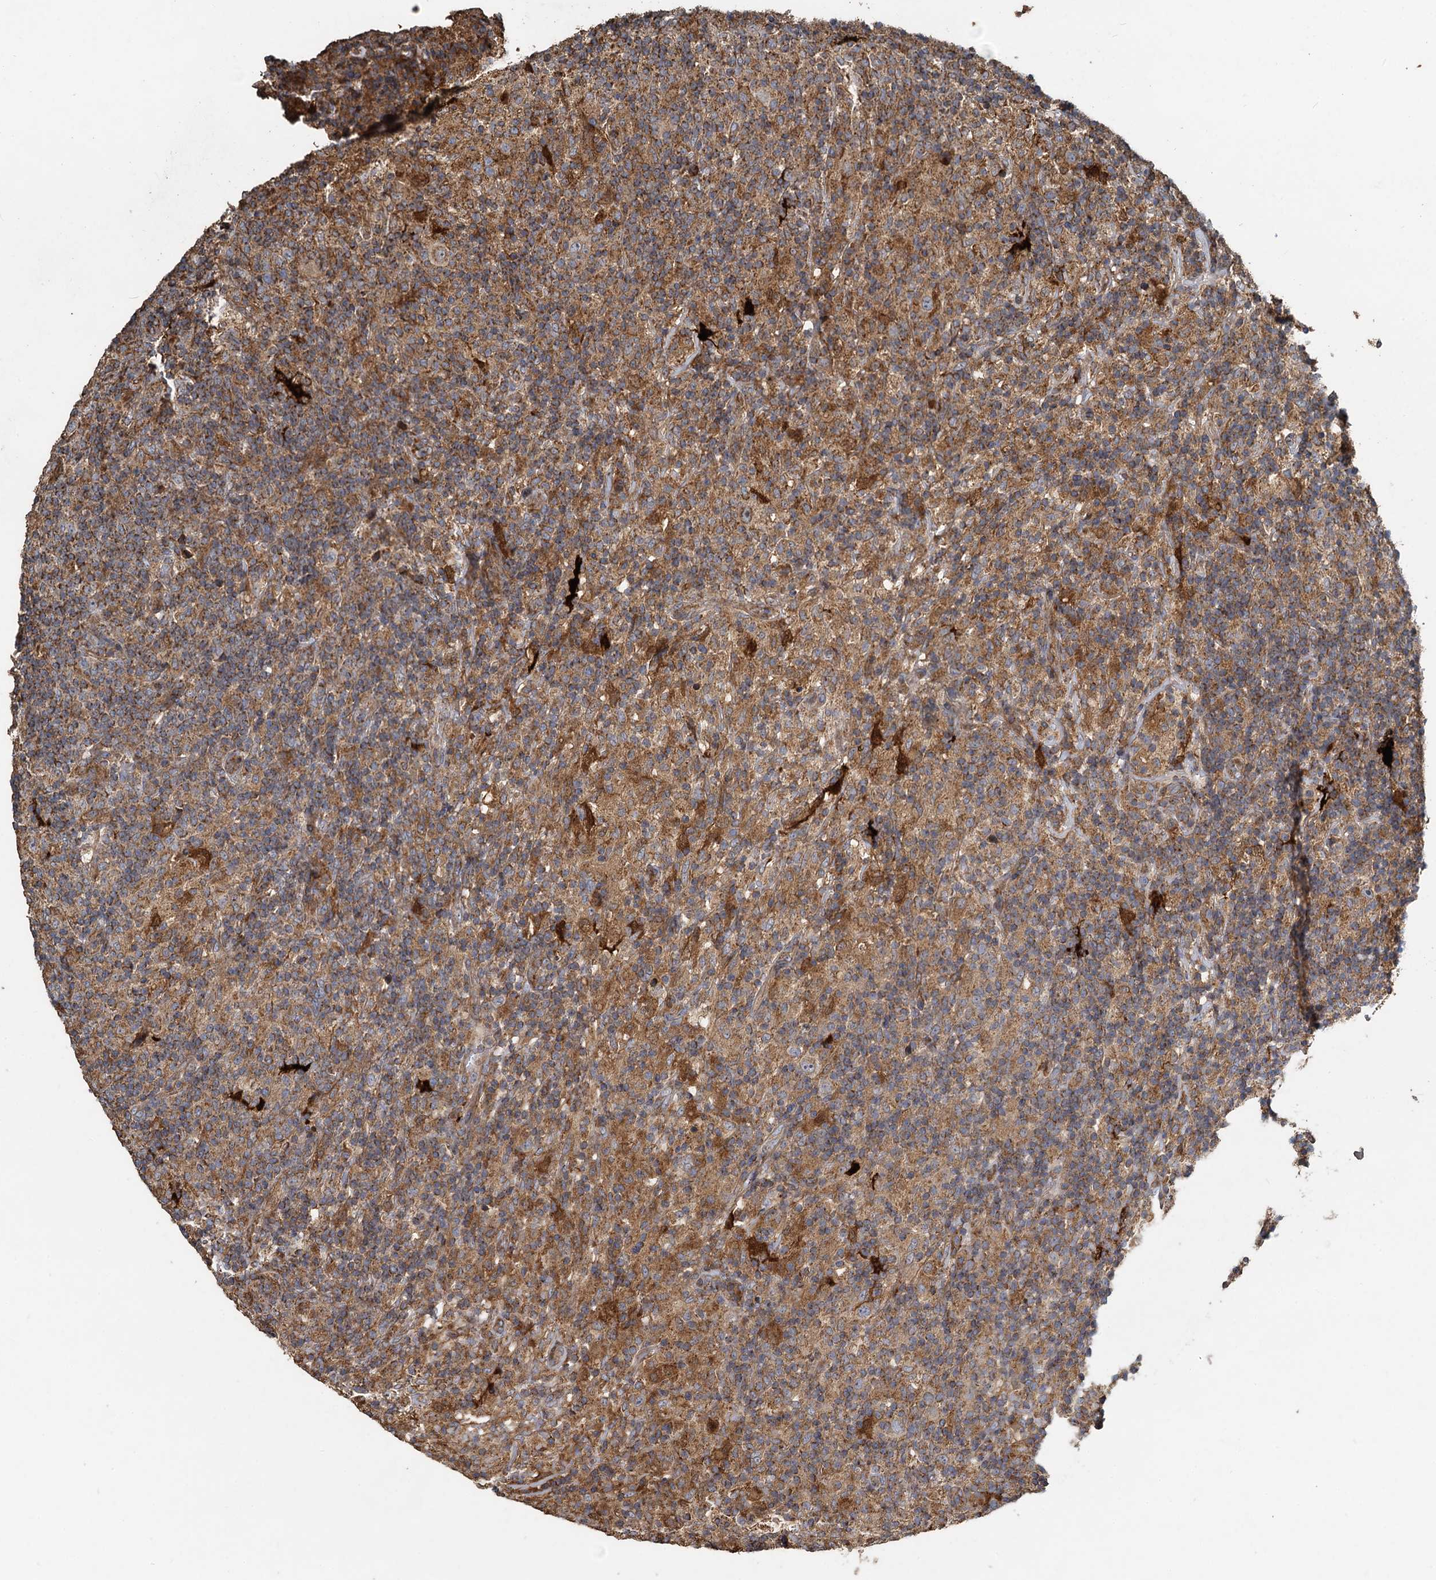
{"staining": {"intensity": "weak", "quantity": "25%-75%", "location": "cytoplasmic/membranous"}, "tissue": "lymphoma", "cell_type": "Tumor cells", "image_type": "cancer", "snomed": [{"axis": "morphology", "description": "Hodgkin's disease, NOS"}, {"axis": "topography", "description": "Lymph node"}], "caption": "High-power microscopy captured an immunohistochemistry (IHC) photomicrograph of lymphoma, revealing weak cytoplasmic/membranous expression in about 25%-75% of tumor cells. The protein is shown in brown color, while the nuclei are stained blue.", "gene": "SDS", "patient": {"sex": "male", "age": 70}}